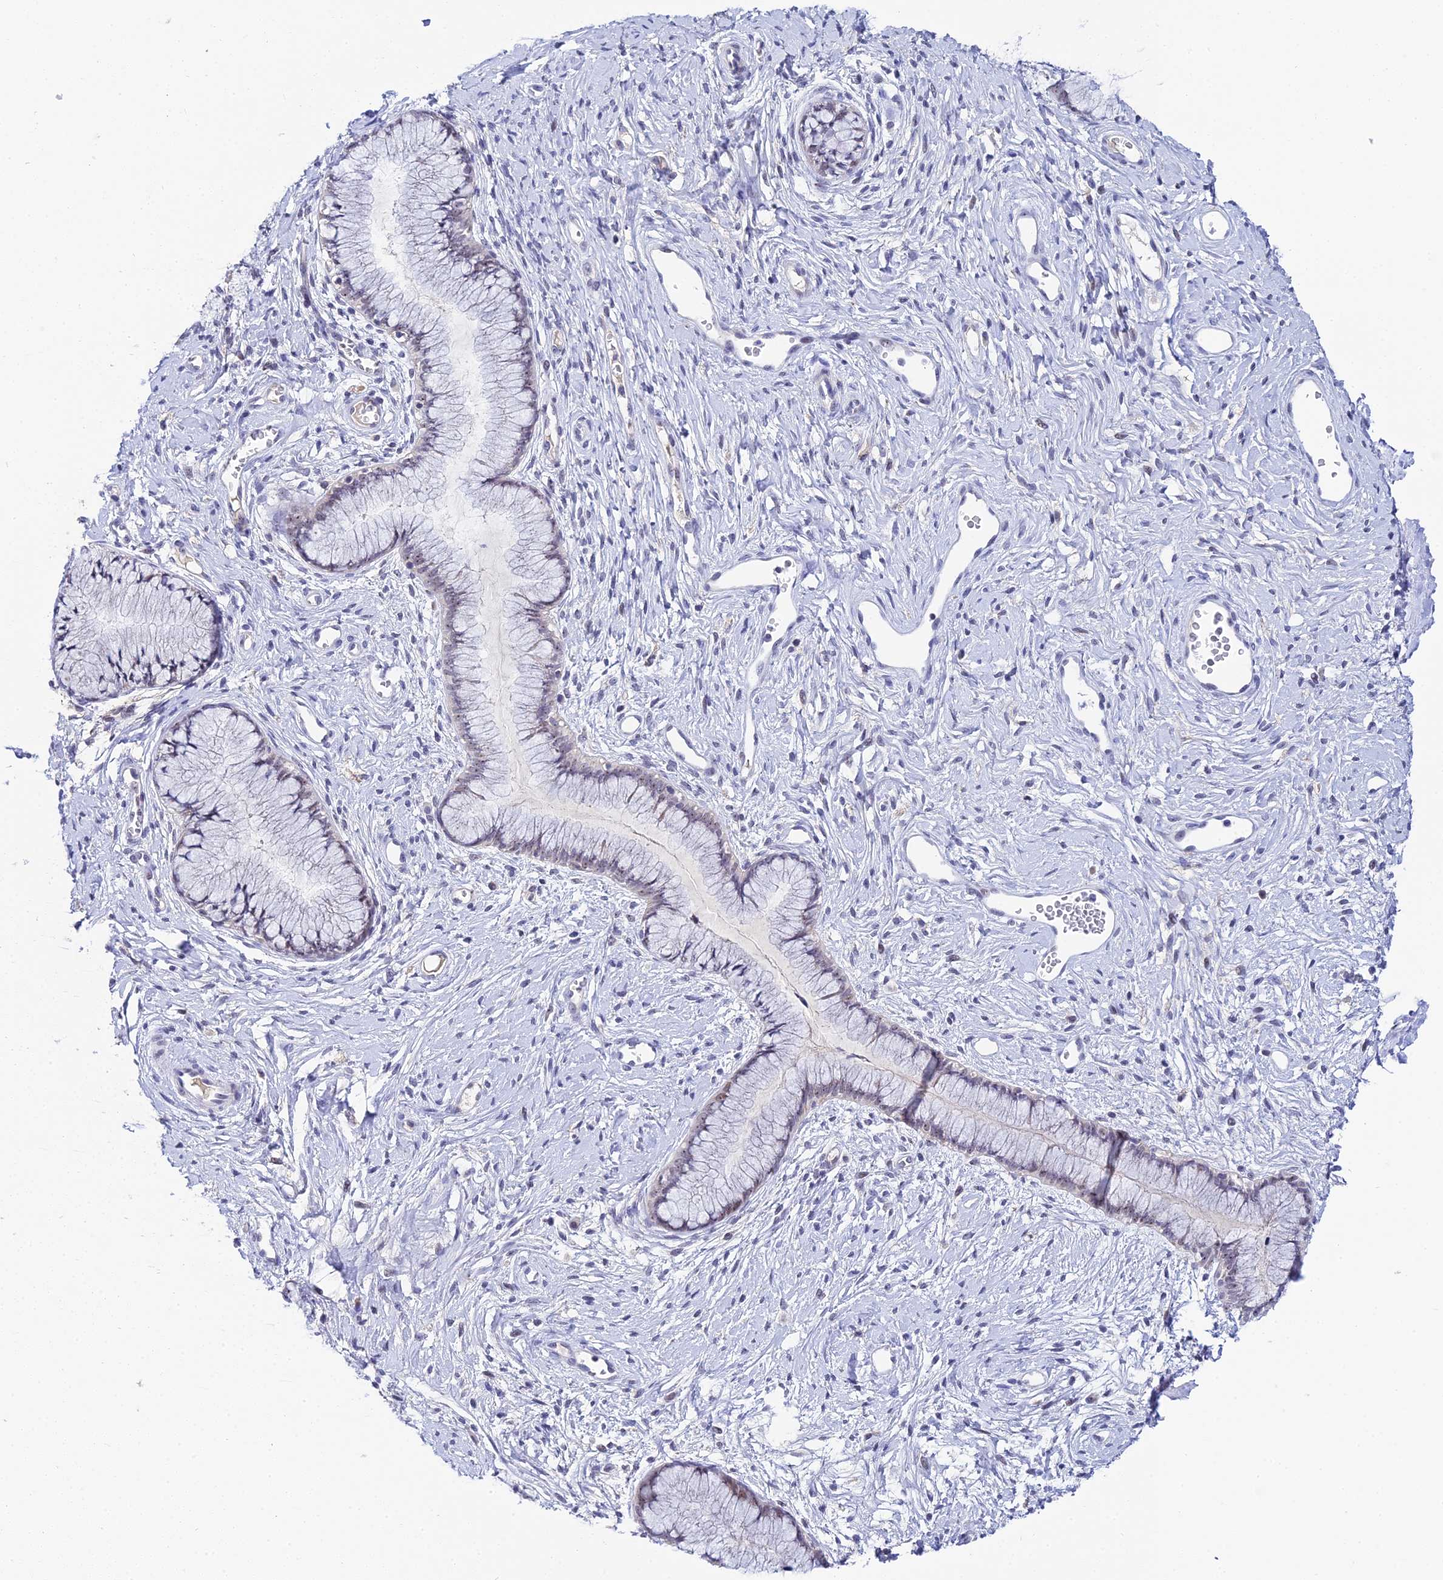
{"staining": {"intensity": "moderate", "quantity": "<25%", "location": "nuclear"}, "tissue": "cervix", "cell_type": "Glandular cells", "image_type": "normal", "snomed": [{"axis": "morphology", "description": "Normal tissue, NOS"}, {"axis": "topography", "description": "Cervix"}], "caption": "Glandular cells demonstrate low levels of moderate nuclear staining in about <25% of cells in unremarkable cervix. Immunohistochemistry (ihc) stains the protein in brown and the nuclei are stained blue.", "gene": "PLPP4", "patient": {"sex": "female", "age": 42}}